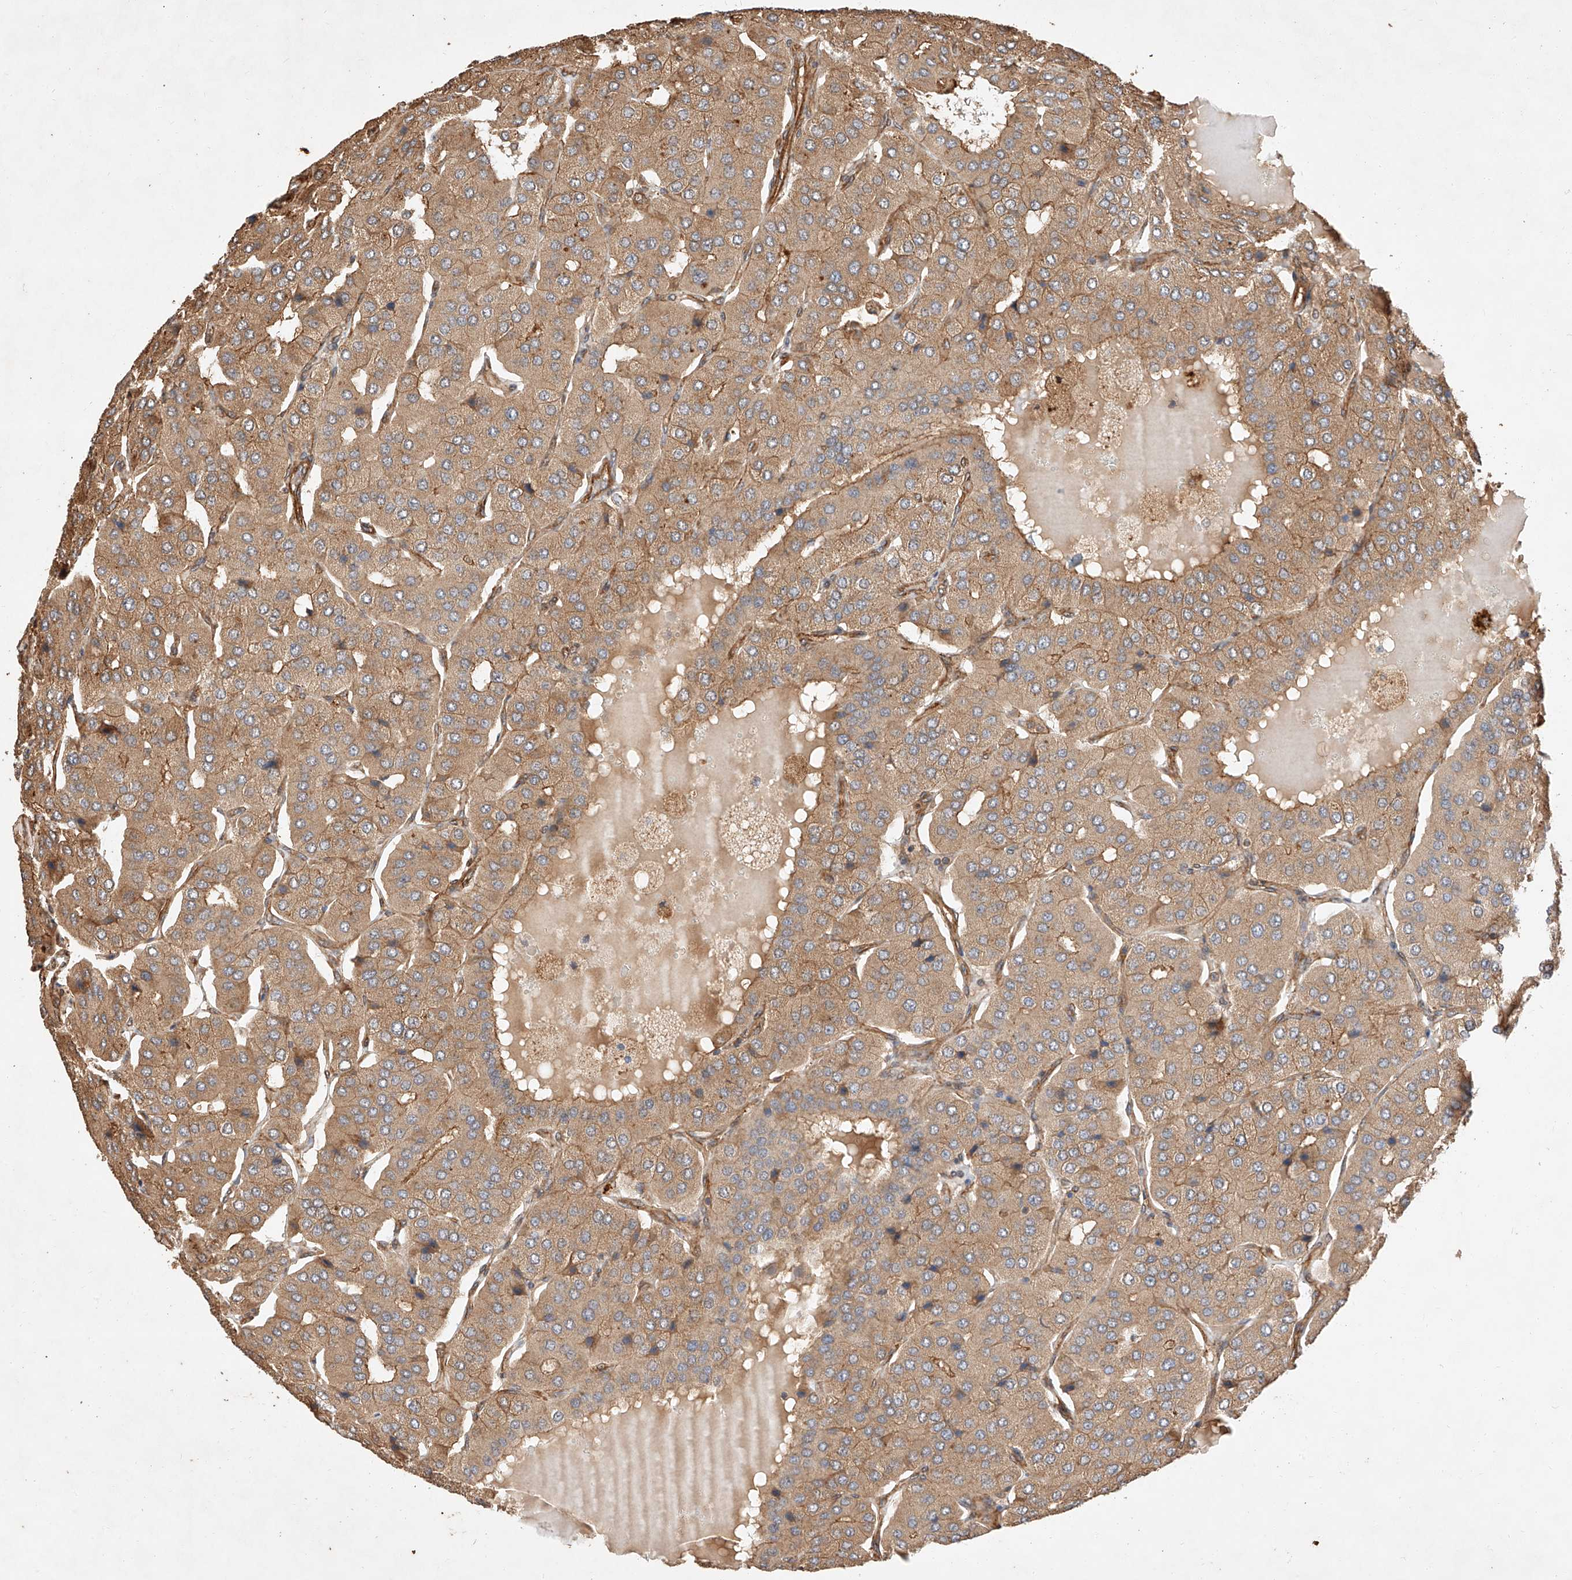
{"staining": {"intensity": "moderate", "quantity": ">75%", "location": "cytoplasmic/membranous"}, "tissue": "parathyroid gland", "cell_type": "Glandular cells", "image_type": "normal", "snomed": [{"axis": "morphology", "description": "Normal tissue, NOS"}, {"axis": "morphology", "description": "Adenoma, NOS"}, {"axis": "topography", "description": "Parathyroid gland"}], "caption": "Protein analysis of normal parathyroid gland reveals moderate cytoplasmic/membranous expression in about >75% of glandular cells.", "gene": "GHDC", "patient": {"sex": "female", "age": 86}}